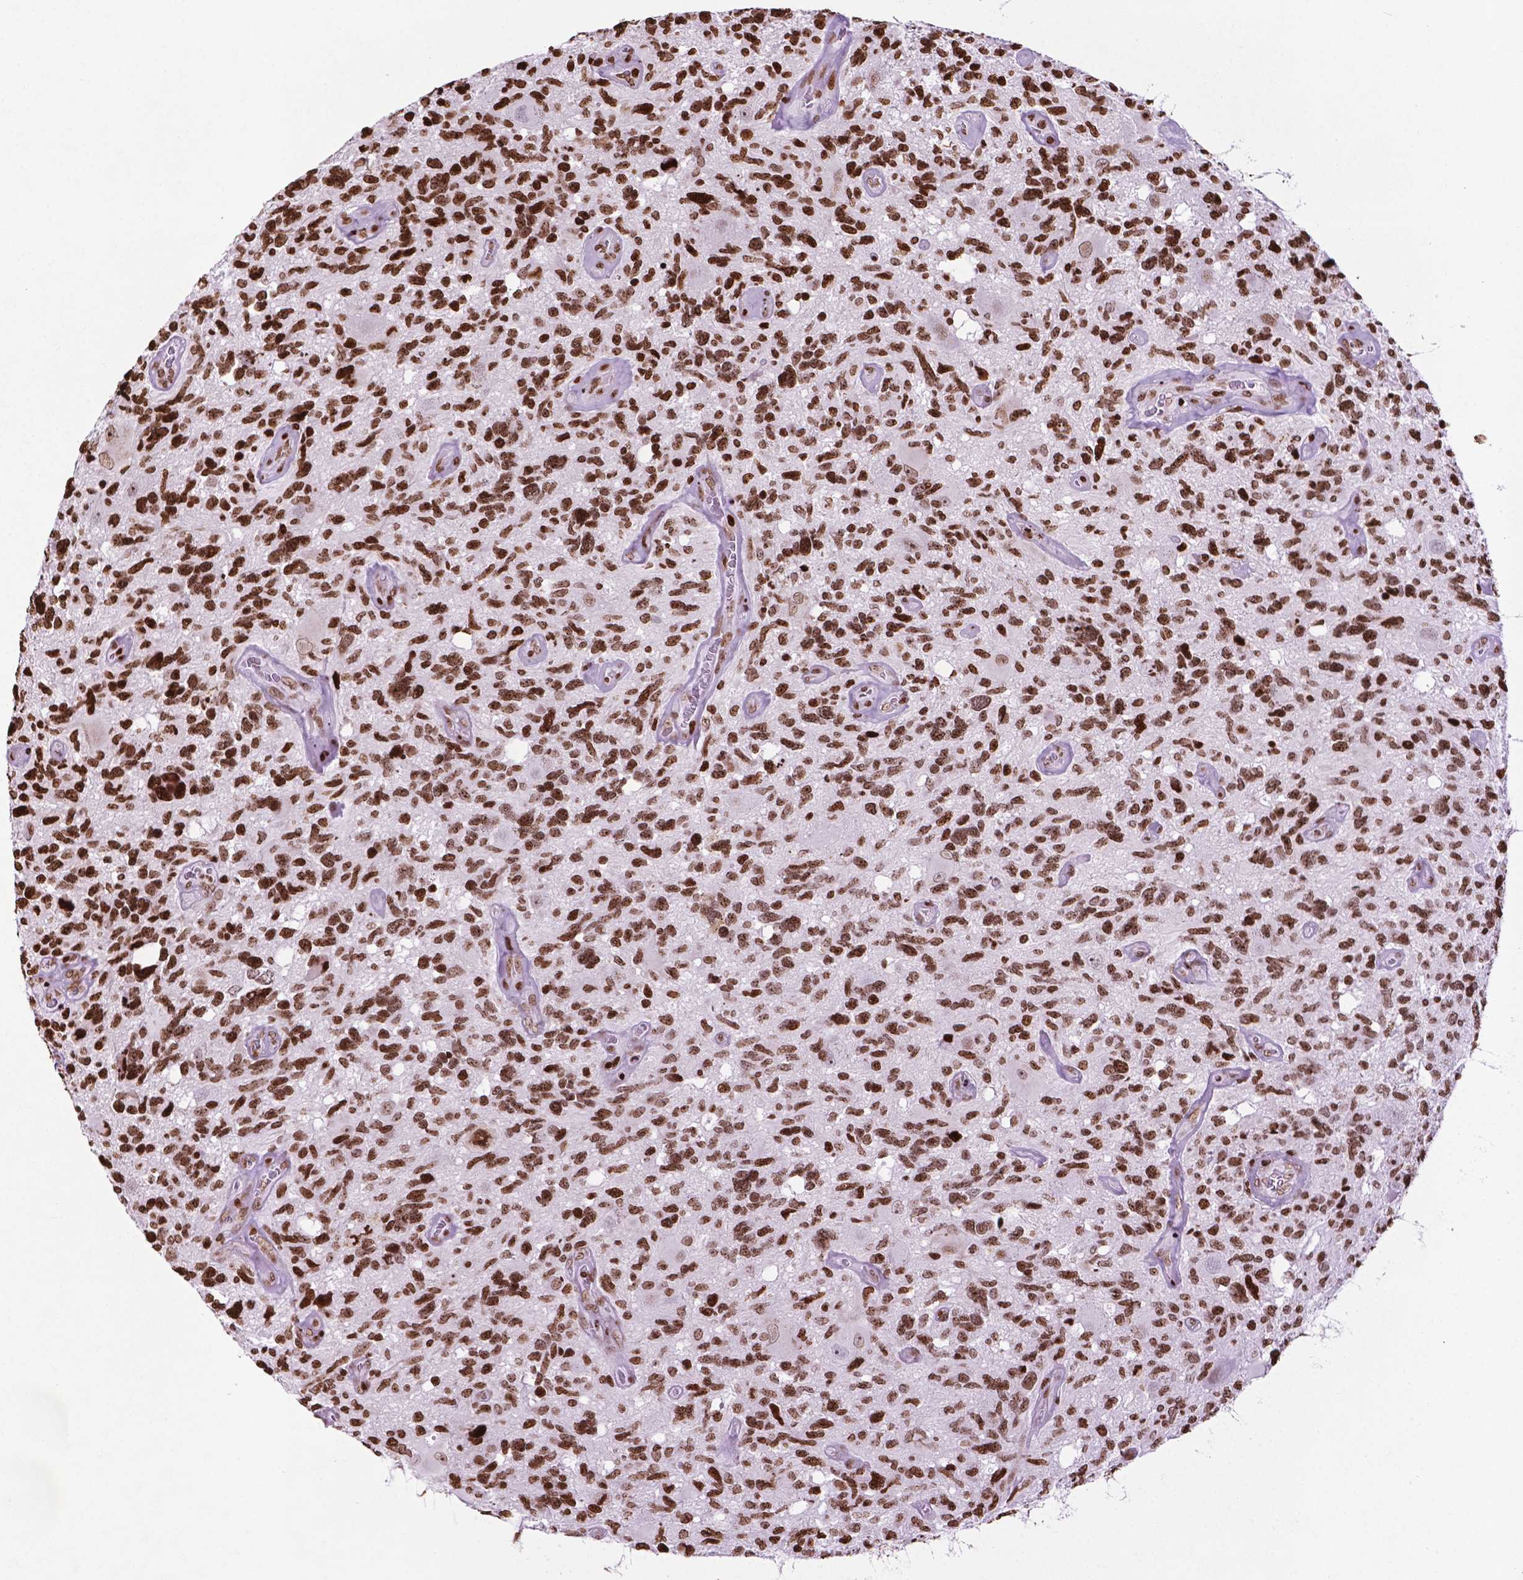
{"staining": {"intensity": "strong", "quantity": ">75%", "location": "nuclear"}, "tissue": "glioma", "cell_type": "Tumor cells", "image_type": "cancer", "snomed": [{"axis": "morphology", "description": "Glioma, malignant, High grade"}, {"axis": "topography", "description": "Brain"}], "caption": "Immunohistochemistry (IHC) of human glioma displays high levels of strong nuclear positivity in approximately >75% of tumor cells. The staining is performed using DAB (3,3'-diaminobenzidine) brown chromogen to label protein expression. The nuclei are counter-stained blue using hematoxylin.", "gene": "TMEM250", "patient": {"sex": "male", "age": 49}}